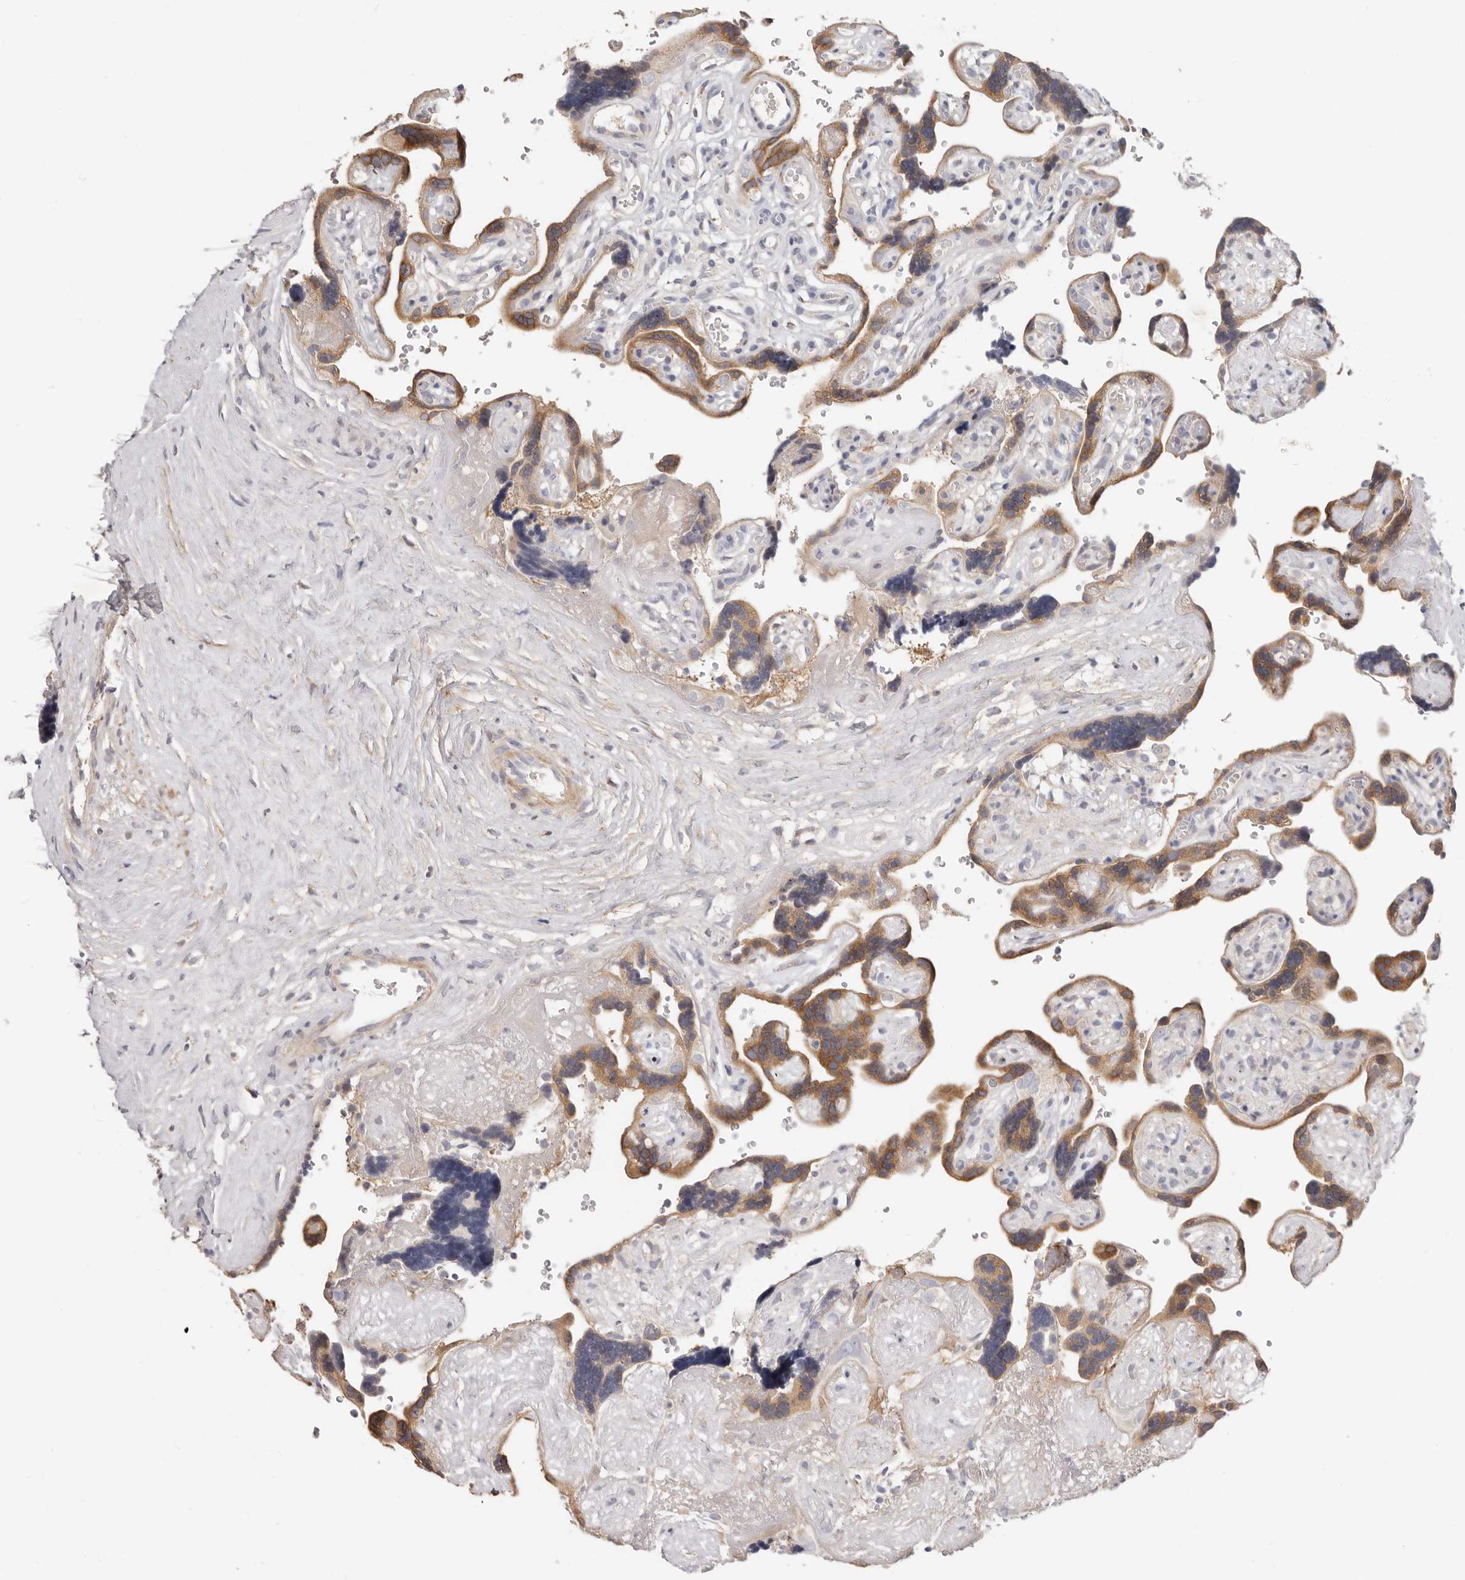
{"staining": {"intensity": "negative", "quantity": "none", "location": "none"}, "tissue": "placenta", "cell_type": "Decidual cells", "image_type": "normal", "snomed": [{"axis": "morphology", "description": "Normal tissue, NOS"}, {"axis": "topography", "description": "Placenta"}], "caption": "IHC micrograph of benign placenta: placenta stained with DAB reveals no significant protein expression in decidual cells.", "gene": "TFB2M", "patient": {"sex": "female", "age": 30}}